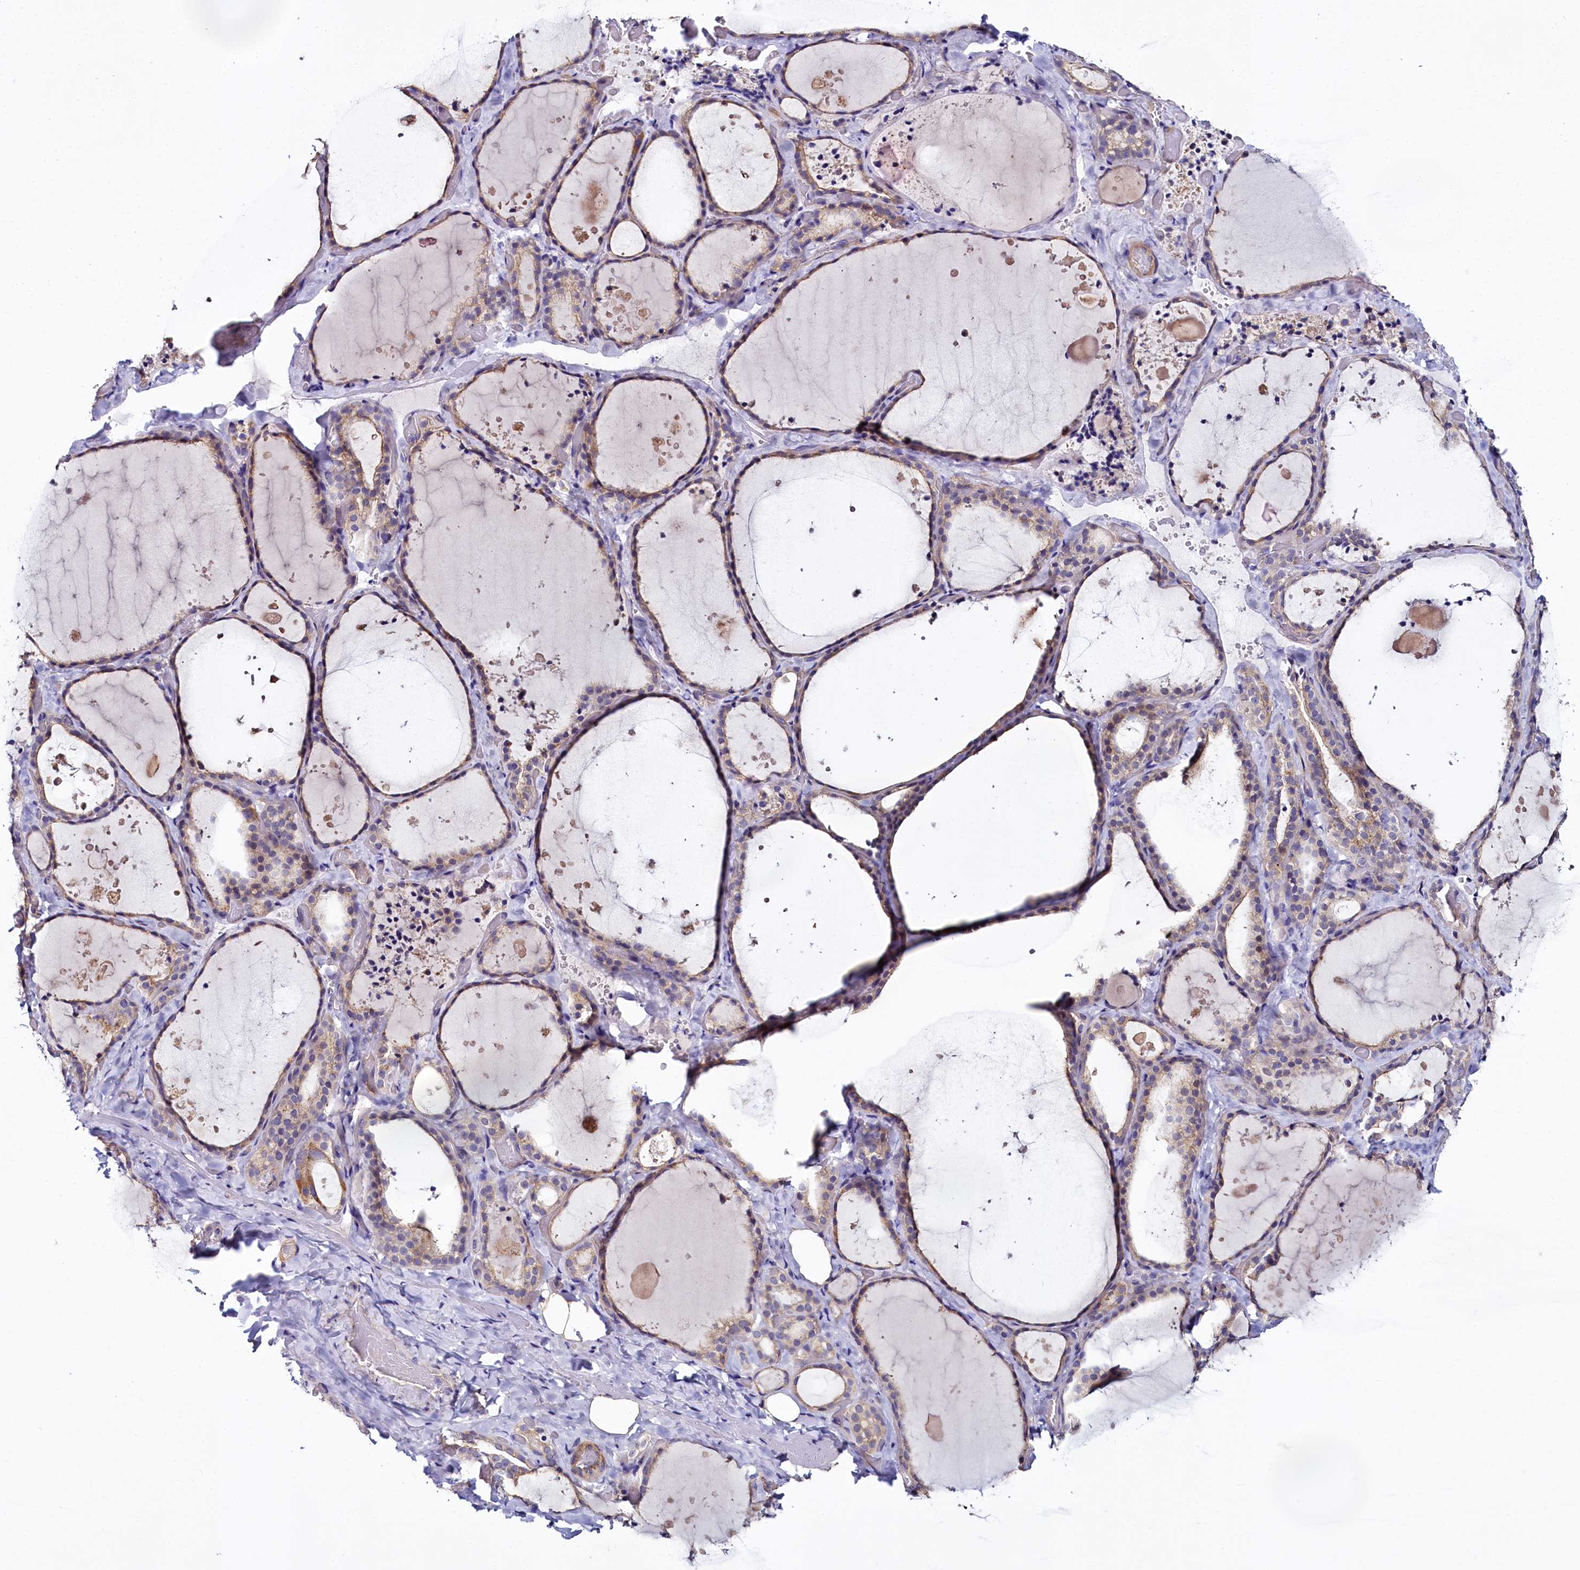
{"staining": {"intensity": "moderate", "quantity": ">75%", "location": "cytoplasmic/membranous"}, "tissue": "thyroid gland", "cell_type": "Glandular cells", "image_type": "normal", "snomed": [{"axis": "morphology", "description": "Normal tissue, NOS"}, {"axis": "topography", "description": "Thyroid gland"}], "caption": "This image shows IHC staining of normal thyroid gland, with medium moderate cytoplasmic/membranous expression in approximately >75% of glandular cells.", "gene": "CEP295", "patient": {"sex": "female", "age": 44}}